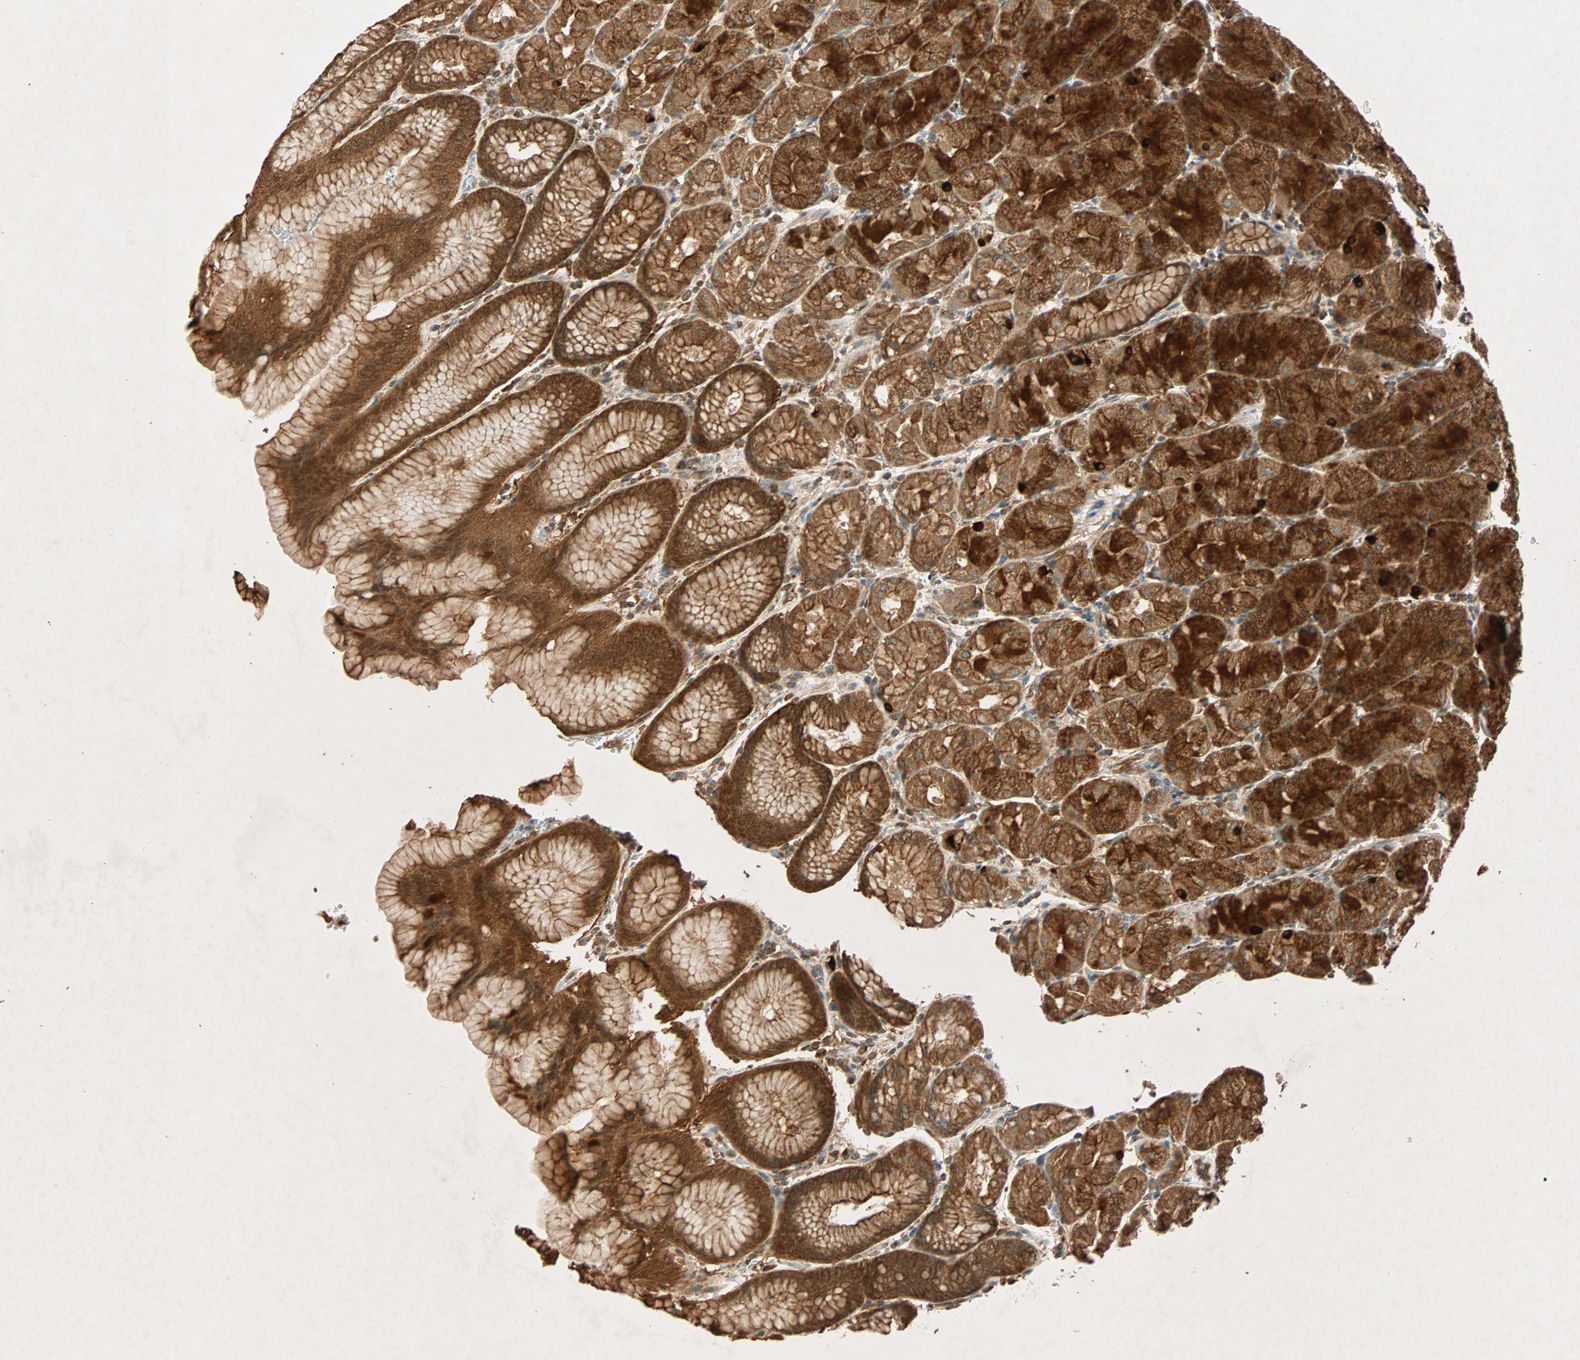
{"staining": {"intensity": "strong", "quantity": ">75%", "location": "cytoplasmic/membranous"}, "tissue": "stomach", "cell_type": "Glandular cells", "image_type": "normal", "snomed": [{"axis": "morphology", "description": "Normal tissue, NOS"}, {"axis": "topography", "description": "Stomach, upper"}, {"axis": "topography", "description": "Stomach"}], "caption": "Immunohistochemical staining of benign human stomach reveals strong cytoplasmic/membranous protein staining in about >75% of glandular cells.", "gene": "MAPK1", "patient": {"sex": "male", "age": 76}}